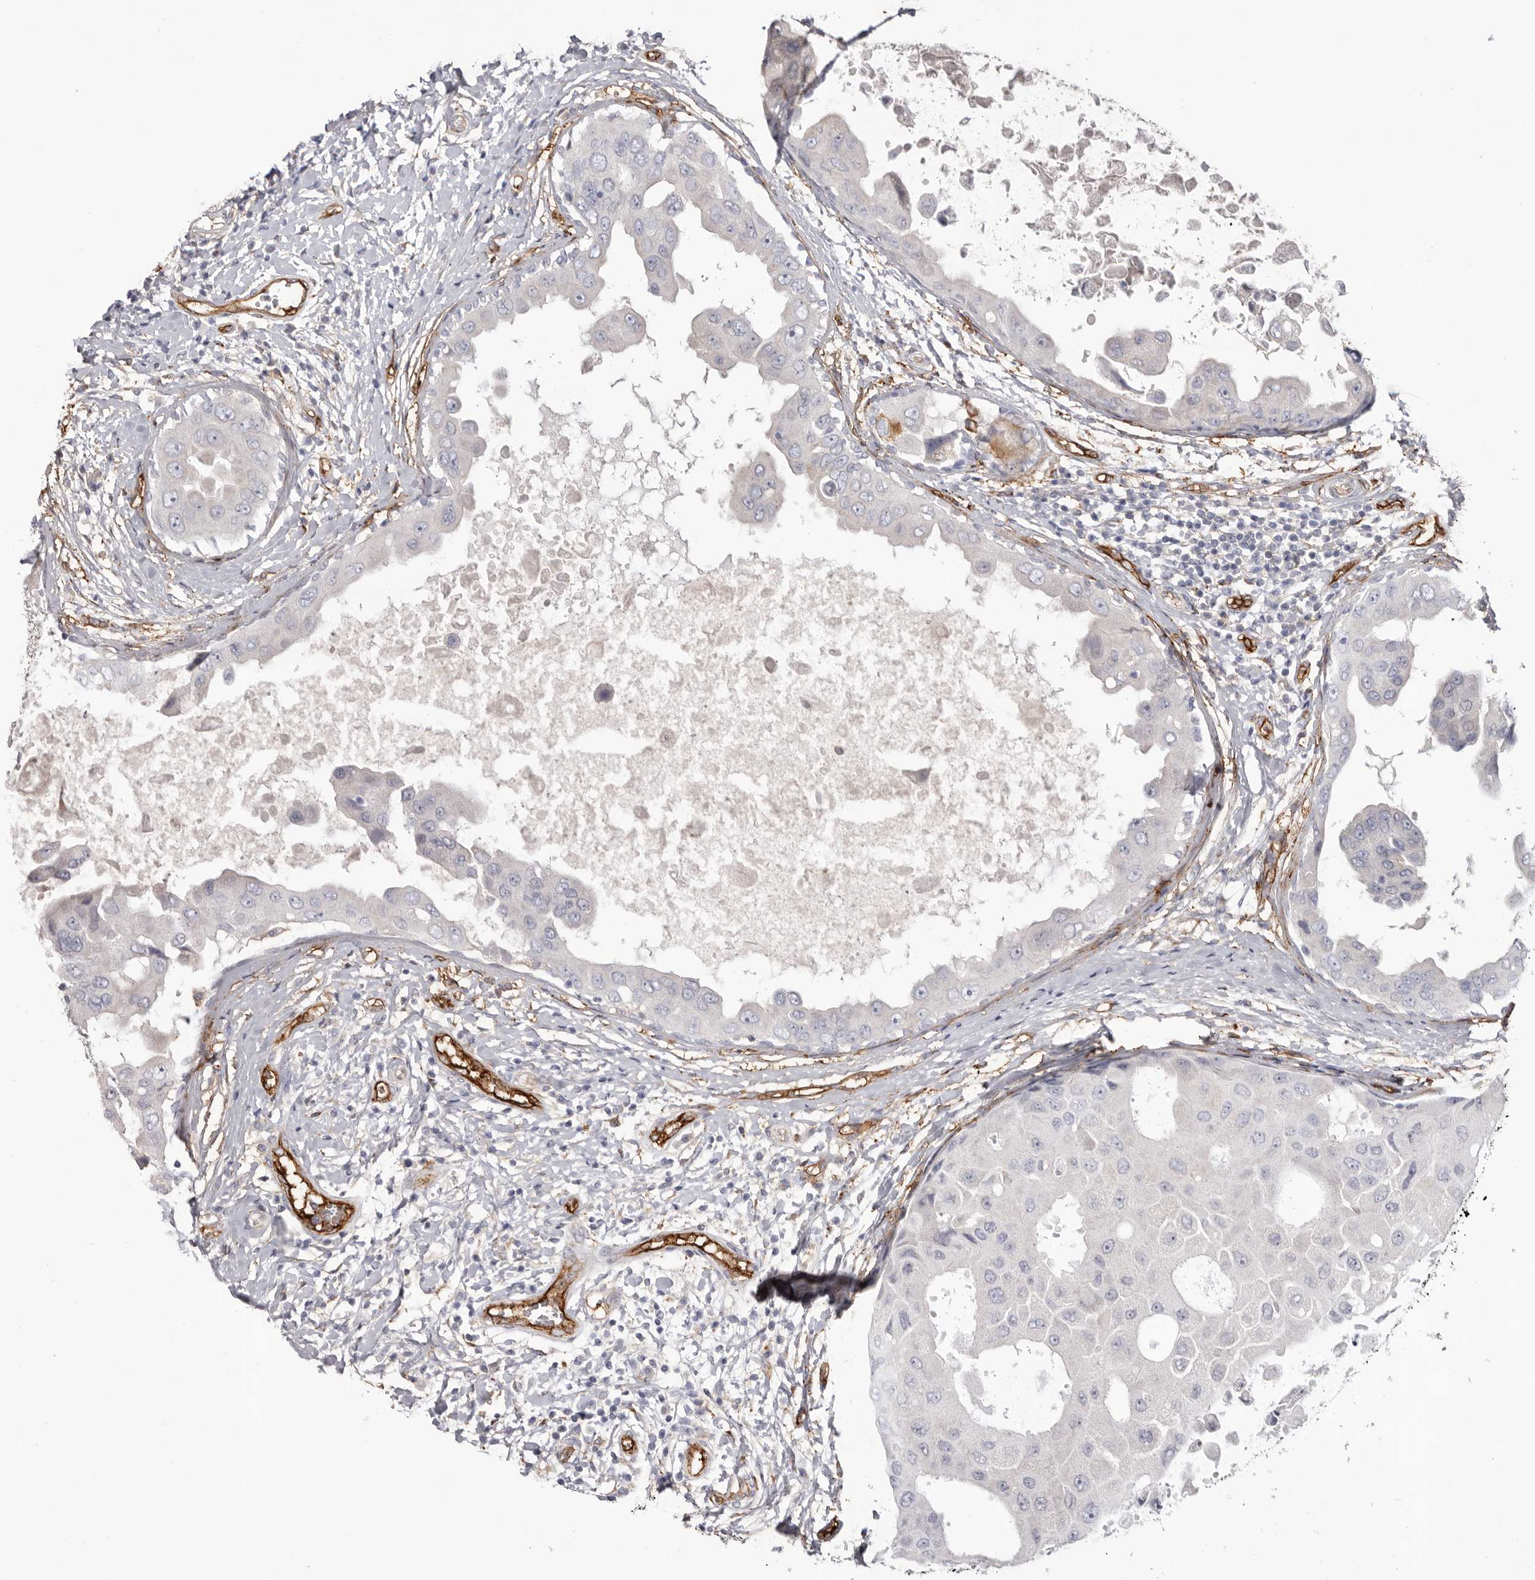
{"staining": {"intensity": "negative", "quantity": "none", "location": "none"}, "tissue": "breast cancer", "cell_type": "Tumor cells", "image_type": "cancer", "snomed": [{"axis": "morphology", "description": "Duct carcinoma"}, {"axis": "topography", "description": "Breast"}], "caption": "High magnification brightfield microscopy of breast cancer stained with DAB (3,3'-diaminobenzidine) (brown) and counterstained with hematoxylin (blue): tumor cells show no significant expression.", "gene": "LRRC66", "patient": {"sex": "female", "age": 27}}